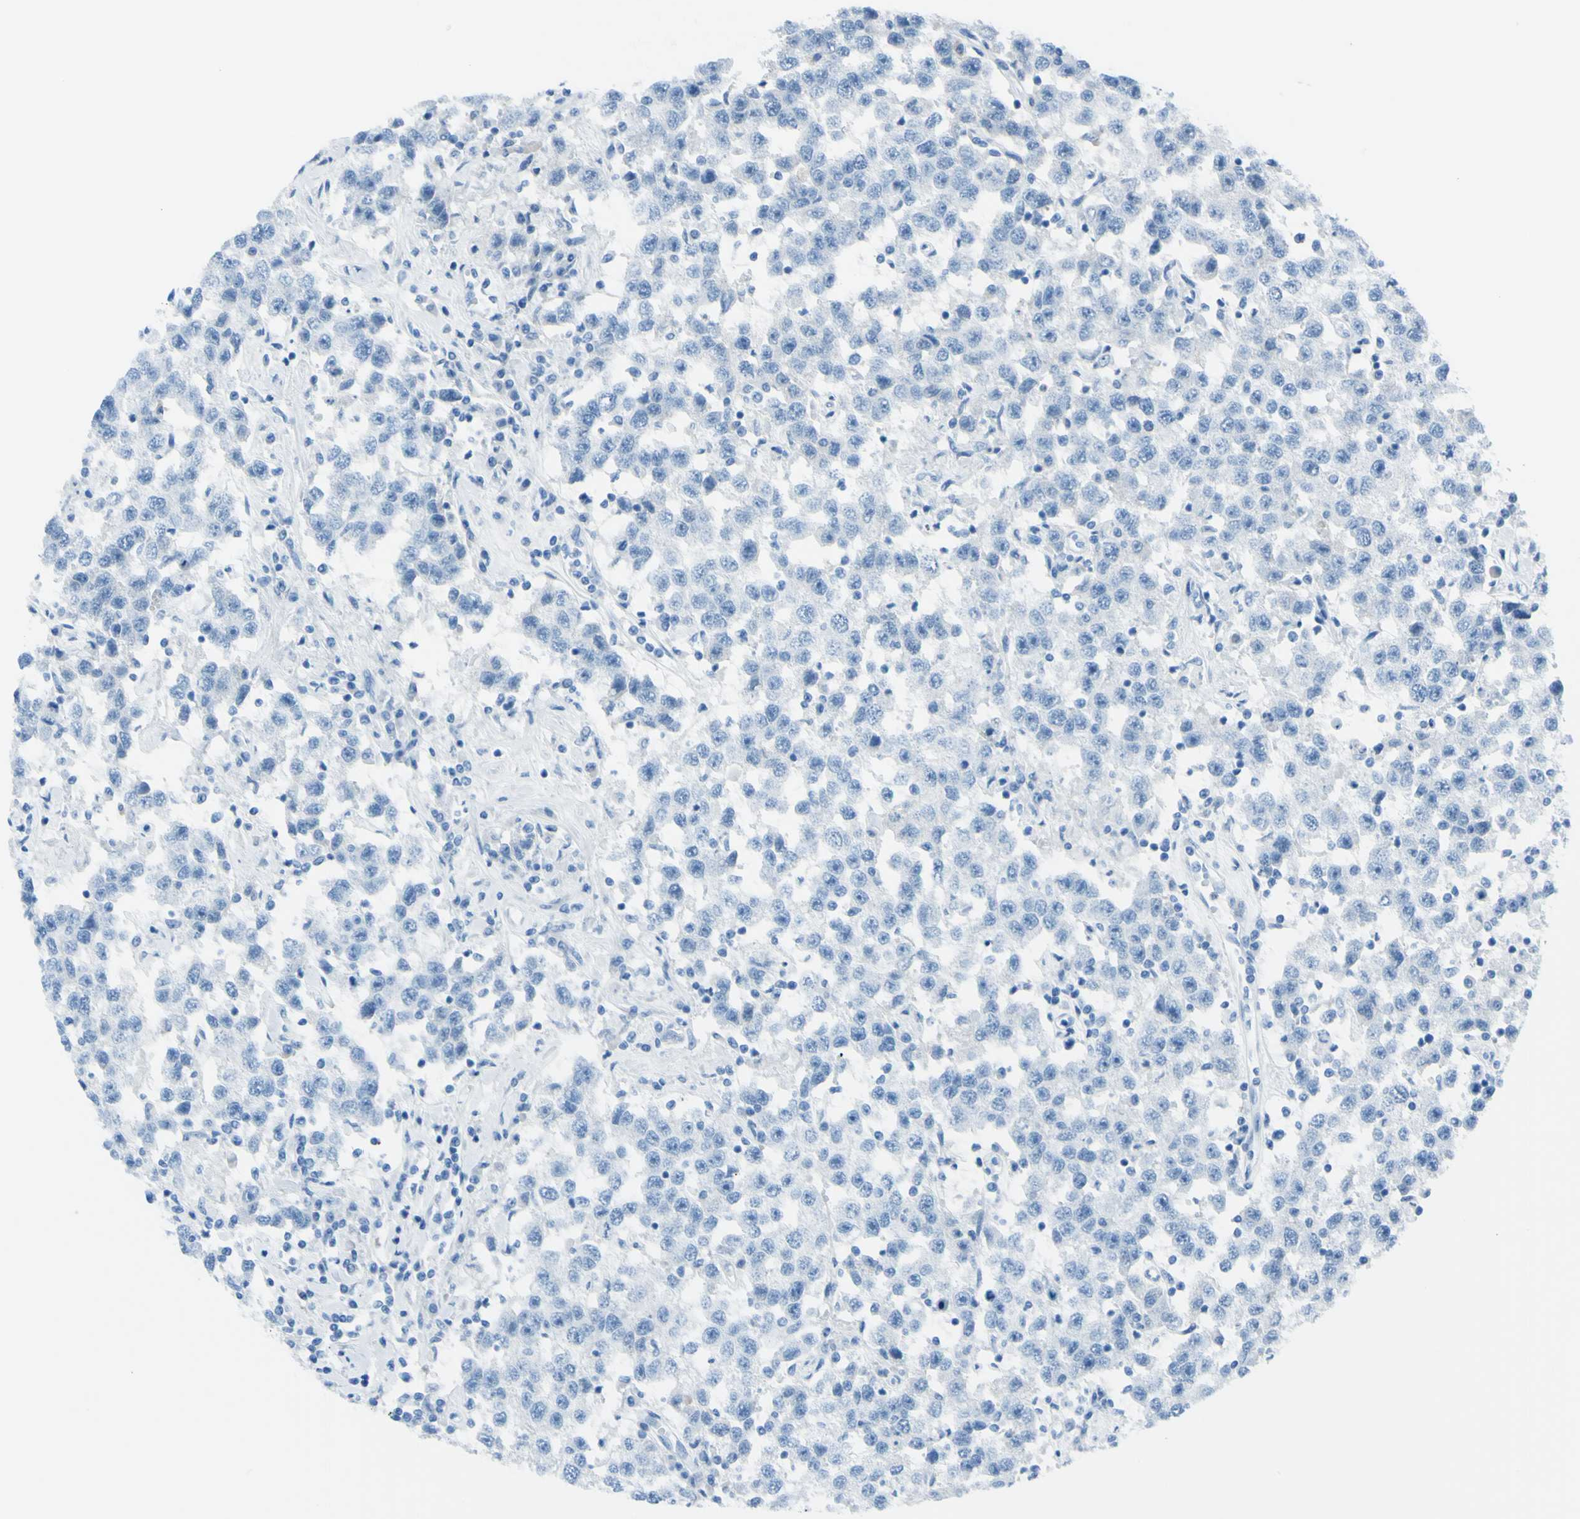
{"staining": {"intensity": "negative", "quantity": "none", "location": "none"}, "tissue": "testis cancer", "cell_type": "Tumor cells", "image_type": "cancer", "snomed": [{"axis": "morphology", "description": "Seminoma, NOS"}, {"axis": "topography", "description": "Testis"}], "caption": "DAB (3,3'-diaminobenzidine) immunohistochemical staining of testis seminoma exhibits no significant positivity in tumor cells.", "gene": "TFPI2", "patient": {"sex": "male", "age": 41}}